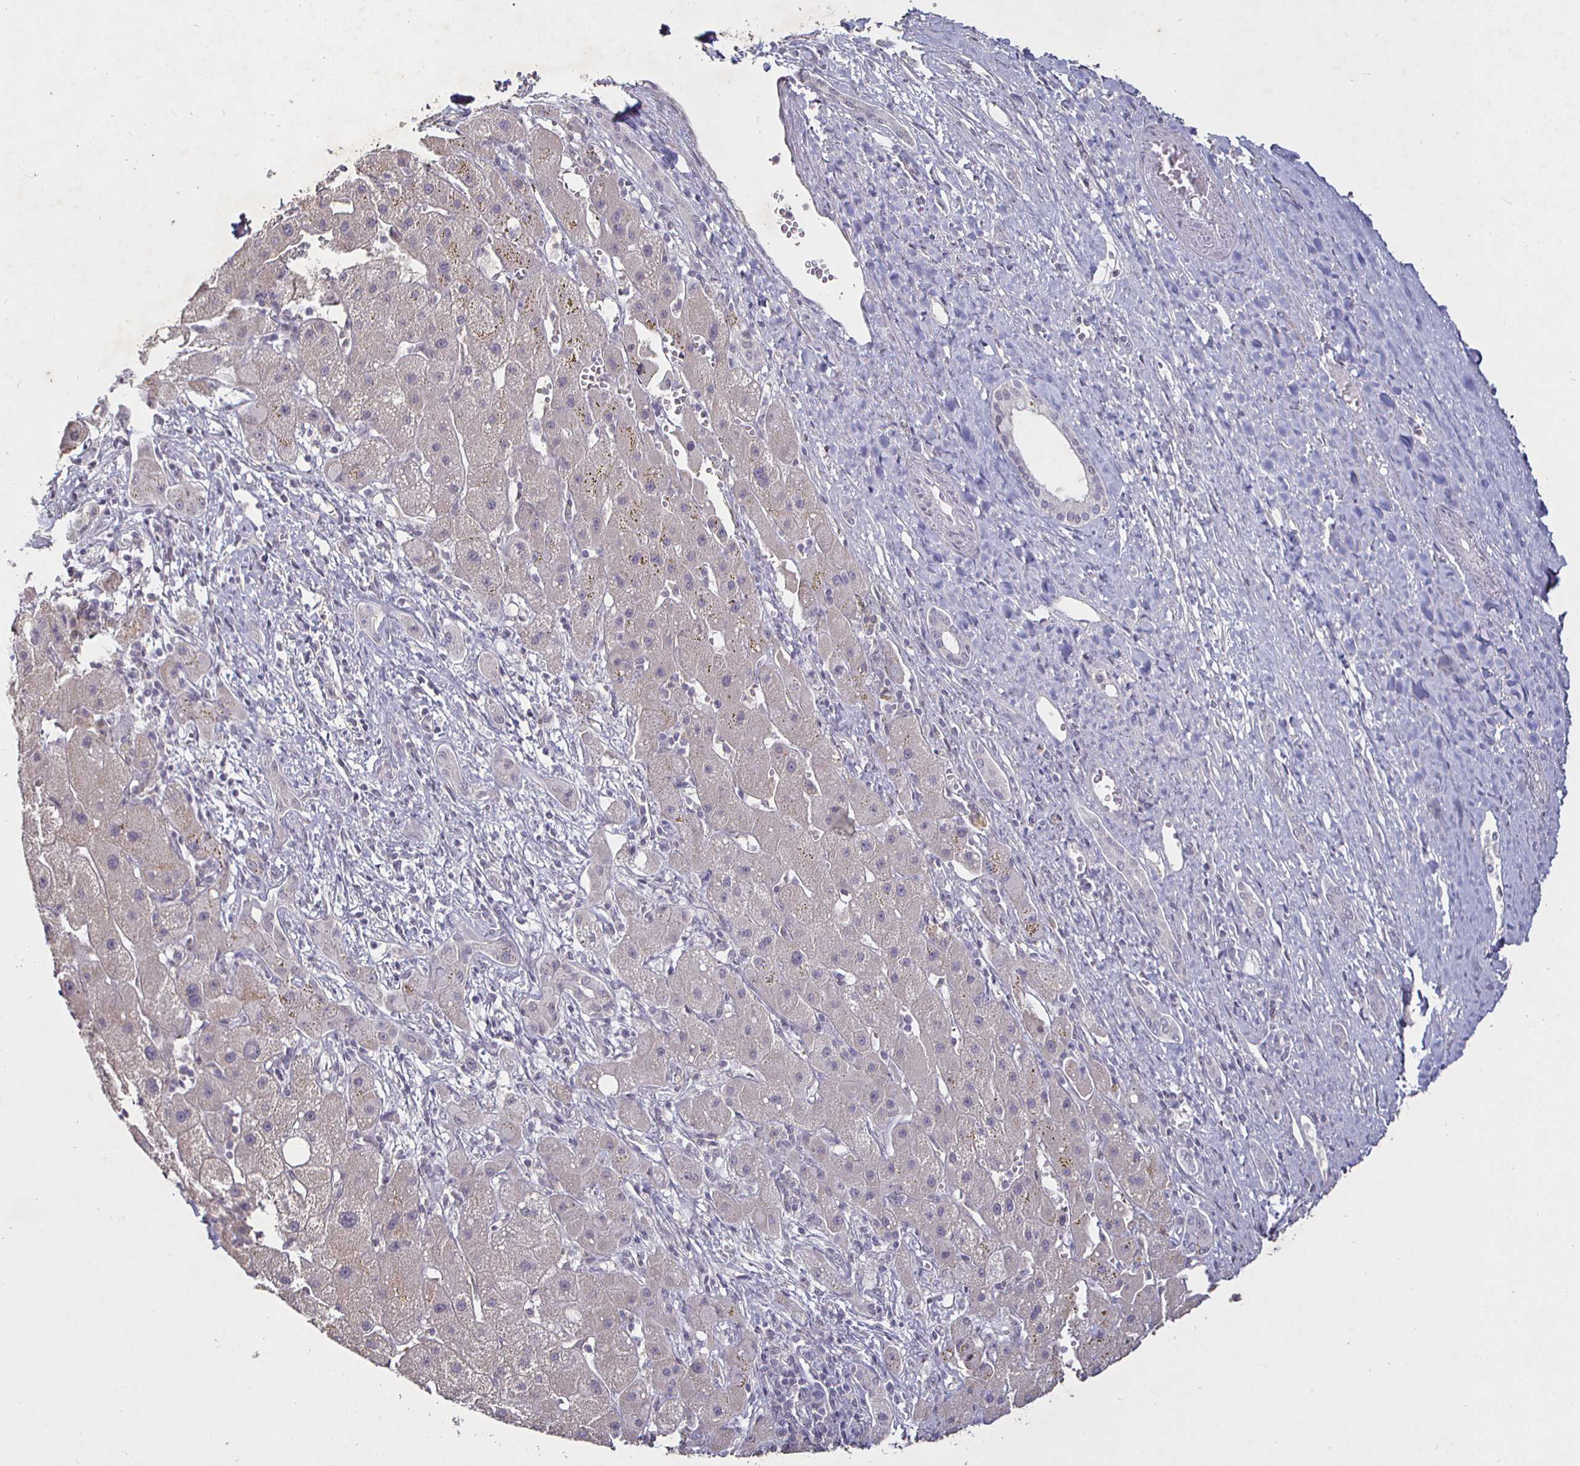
{"staining": {"intensity": "weak", "quantity": ">75%", "location": "cytoplasmic/membranous"}, "tissue": "liver cancer", "cell_type": "Tumor cells", "image_type": "cancer", "snomed": [{"axis": "morphology", "description": "Carcinoma, Hepatocellular, NOS"}, {"axis": "topography", "description": "Liver"}], "caption": "Immunohistochemical staining of human liver hepatocellular carcinoma demonstrates low levels of weak cytoplasmic/membranous staining in about >75% of tumor cells.", "gene": "MLH1", "patient": {"sex": "female", "age": 82}}